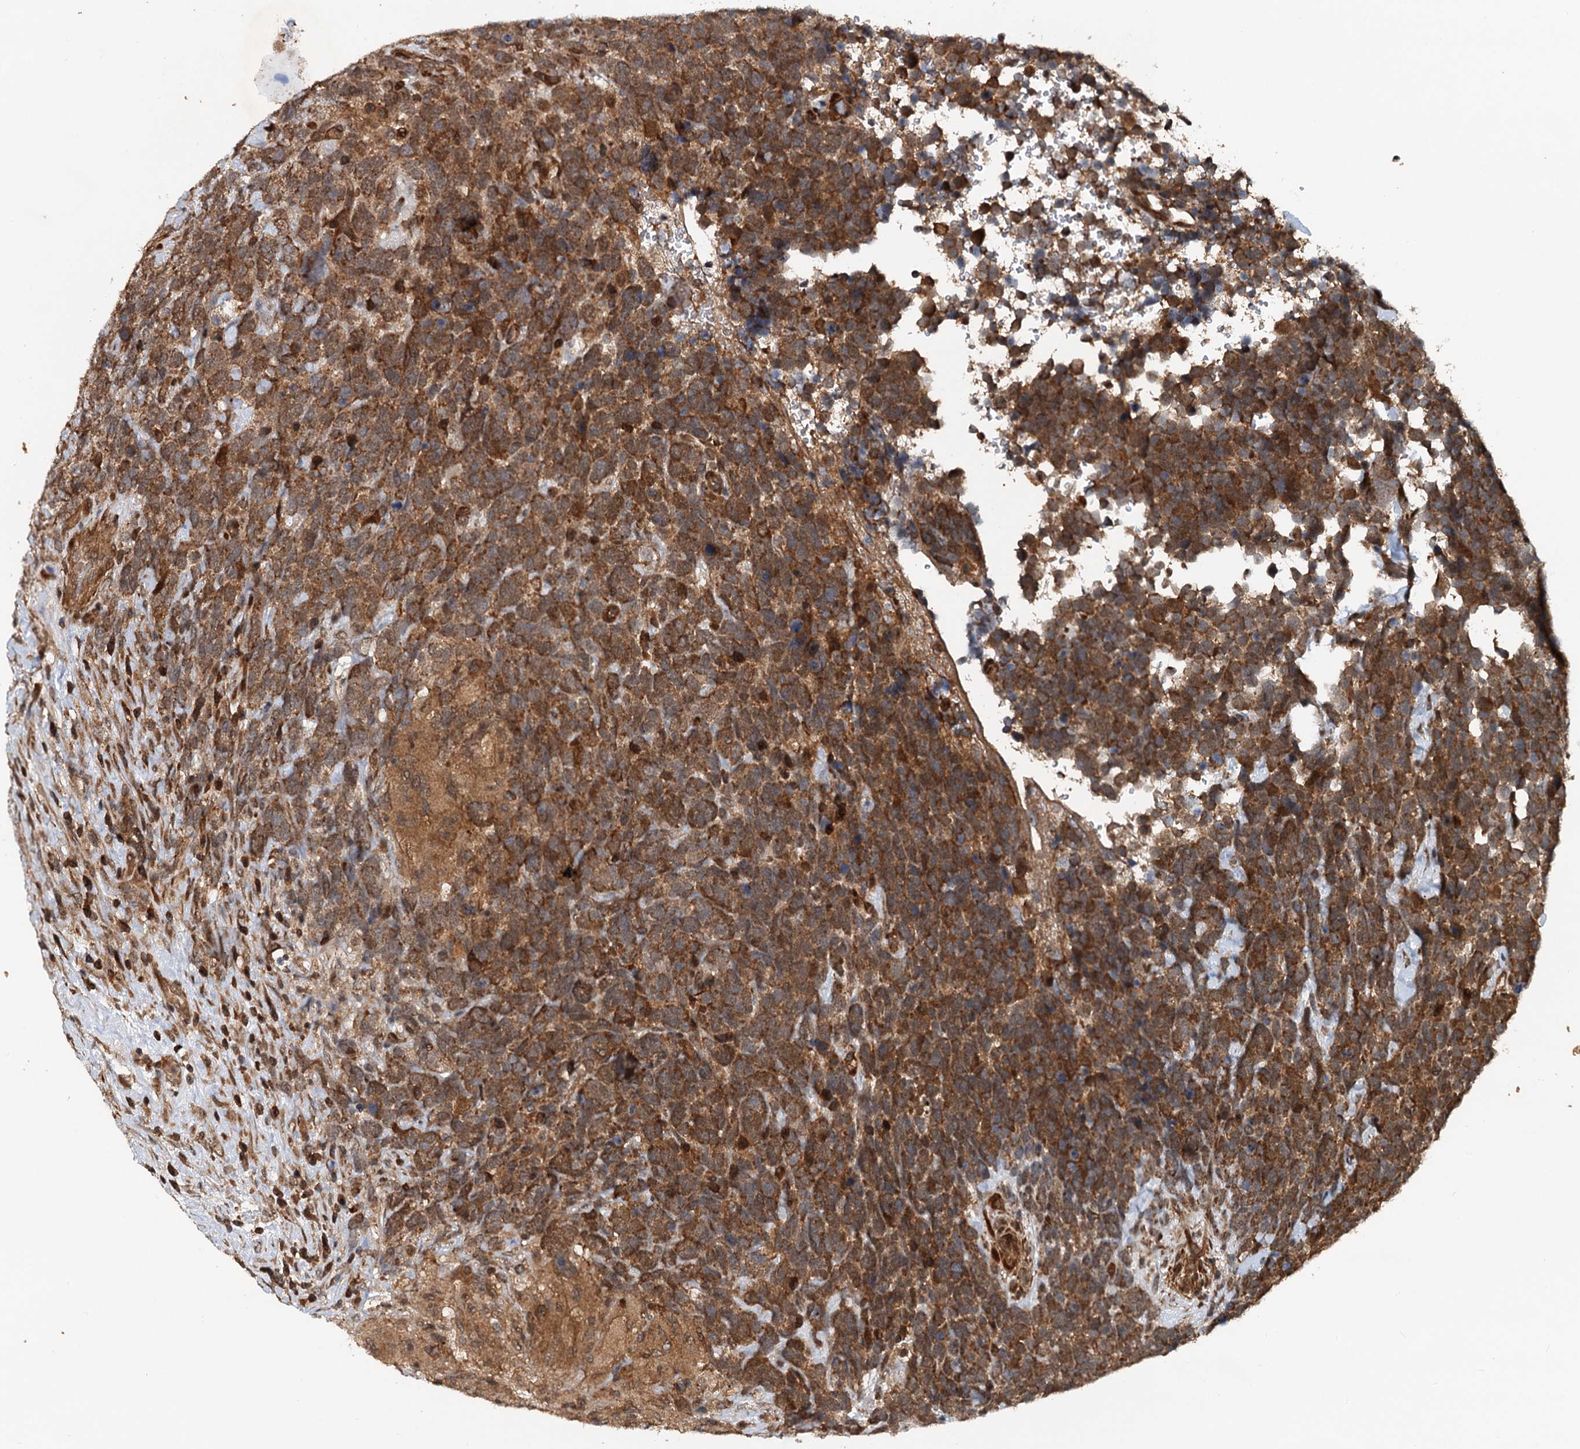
{"staining": {"intensity": "moderate", "quantity": ">75%", "location": "cytoplasmic/membranous"}, "tissue": "urothelial cancer", "cell_type": "Tumor cells", "image_type": "cancer", "snomed": [{"axis": "morphology", "description": "Urothelial carcinoma, High grade"}, {"axis": "topography", "description": "Urinary bladder"}], "caption": "This is an image of immunohistochemistry (IHC) staining of urothelial cancer, which shows moderate staining in the cytoplasmic/membranous of tumor cells.", "gene": "STUB1", "patient": {"sex": "female", "age": 82}}